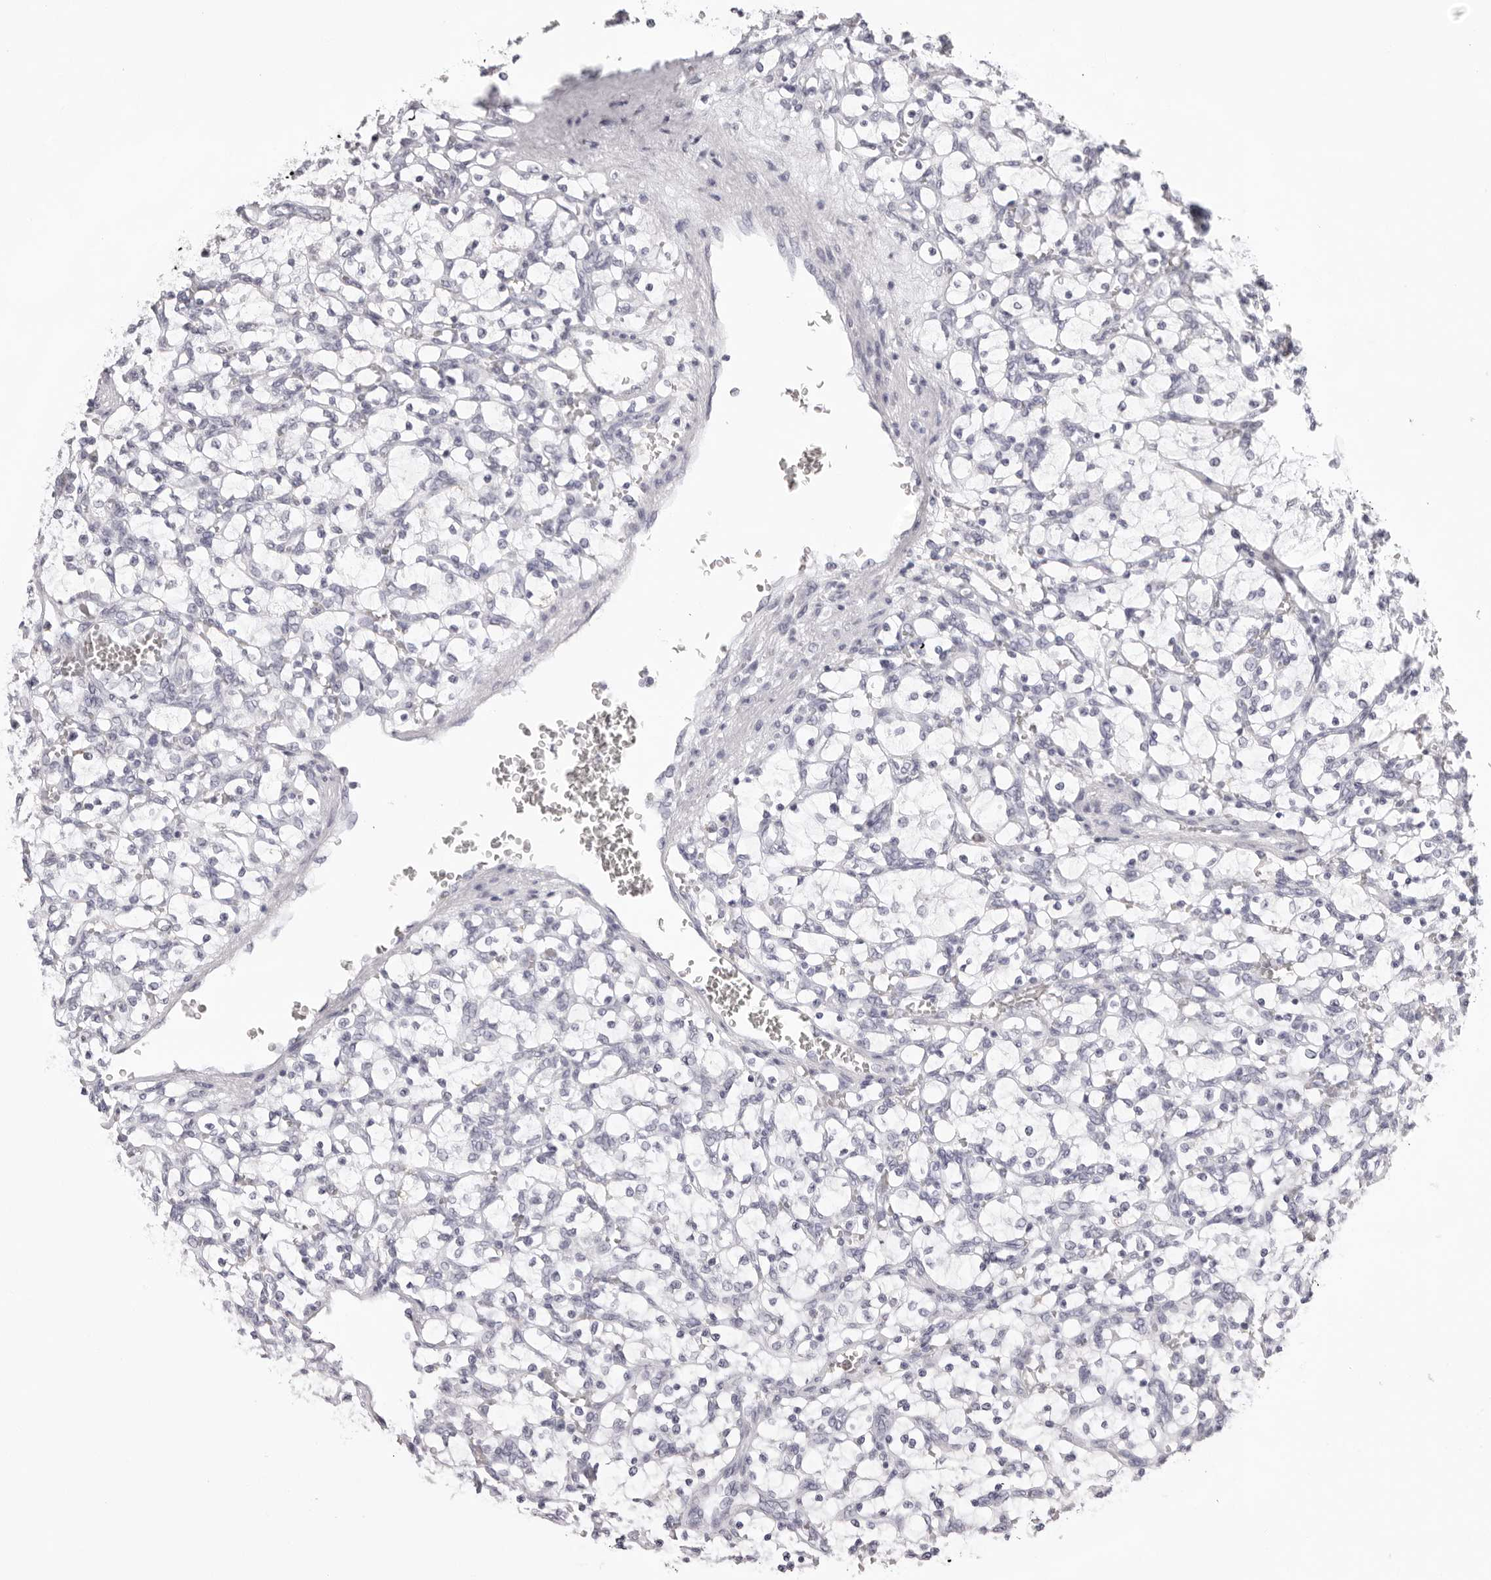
{"staining": {"intensity": "negative", "quantity": "none", "location": "none"}, "tissue": "renal cancer", "cell_type": "Tumor cells", "image_type": "cancer", "snomed": [{"axis": "morphology", "description": "Adenocarcinoma, NOS"}, {"axis": "topography", "description": "Kidney"}], "caption": "Immunohistochemistry histopathology image of human adenocarcinoma (renal) stained for a protein (brown), which displays no positivity in tumor cells.", "gene": "TMOD4", "patient": {"sex": "female", "age": 69}}